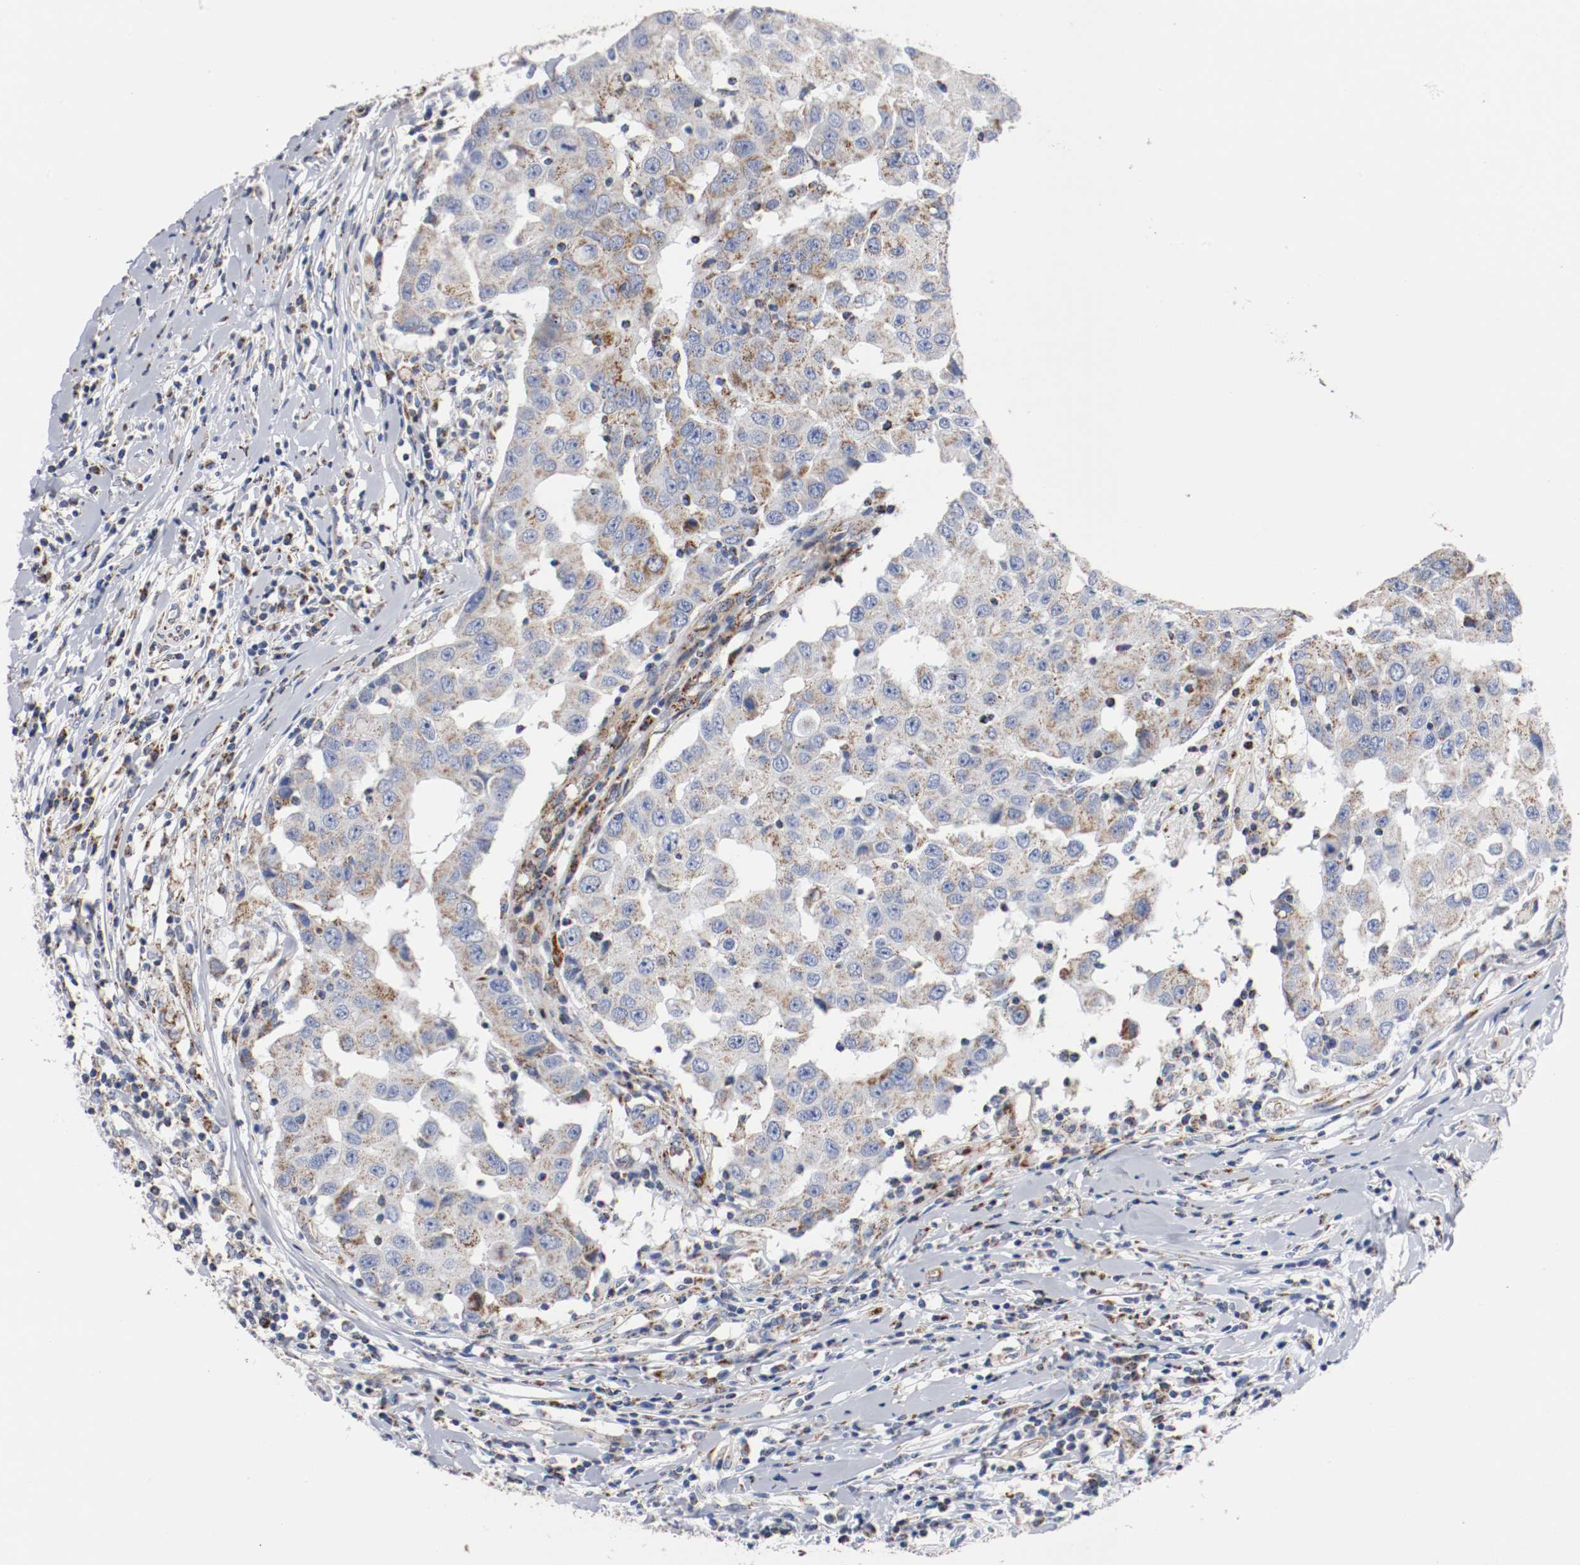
{"staining": {"intensity": "weak", "quantity": ">75%", "location": "cytoplasmic/membranous"}, "tissue": "breast cancer", "cell_type": "Tumor cells", "image_type": "cancer", "snomed": [{"axis": "morphology", "description": "Duct carcinoma"}, {"axis": "topography", "description": "Breast"}], "caption": "Breast cancer was stained to show a protein in brown. There is low levels of weak cytoplasmic/membranous expression in approximately >75% of tumor cells.", "gene": "TUBD1", "patient": {"sex": "female", "age": 27}}